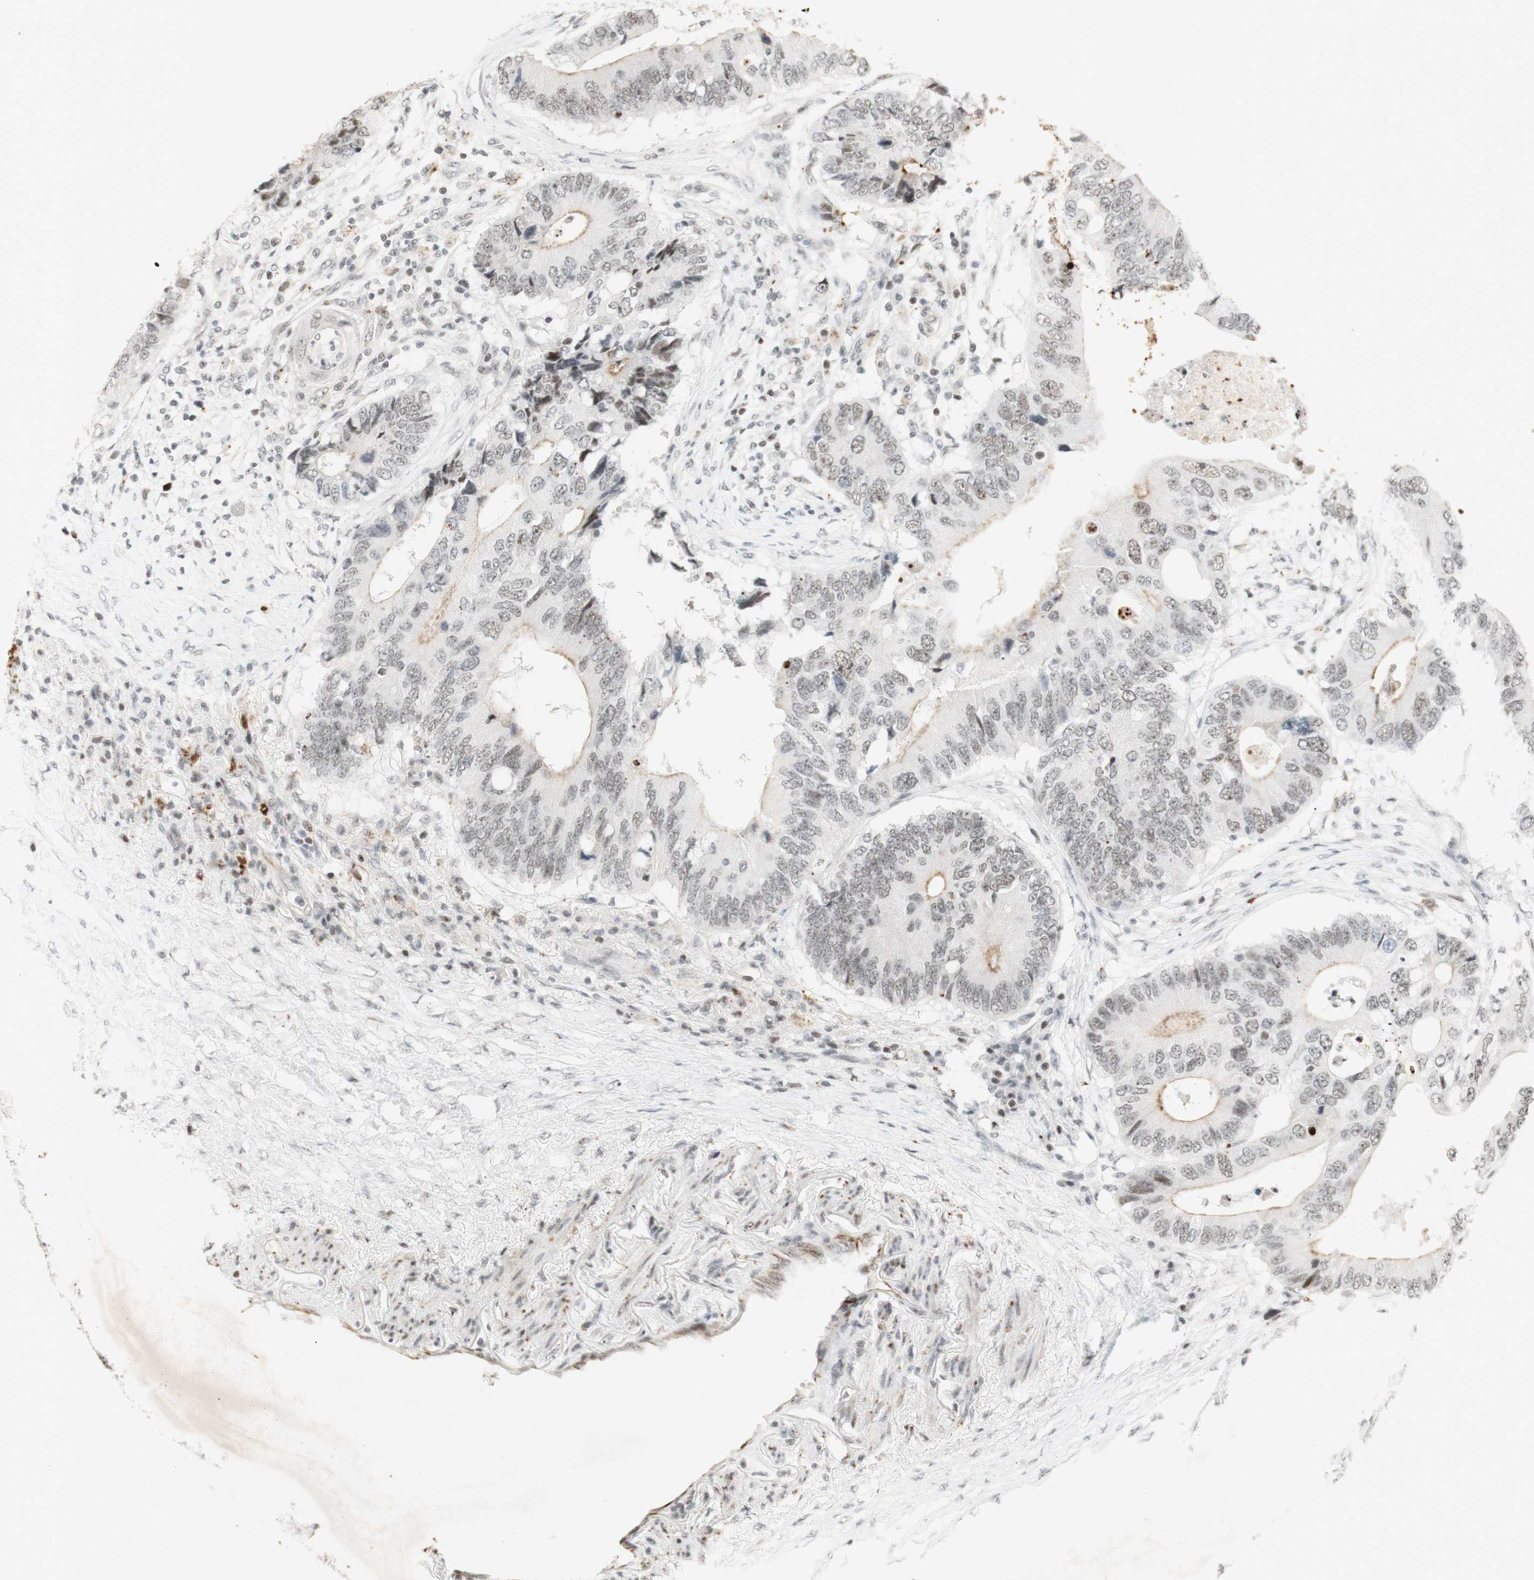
{"staining": {"intensity": "moderate", "quantity": ">75%", "location": "nuclear"}, "tissue": "colorectal cancer", "cell_type": "Tumor cells", "image_type": "cancer", "snomed": [{"axis": "morphology", "description": "Adenocarcinoma, NOS"}, {"axis": "topography", "description": "Colon"}], "caption": "Tumor cells exhibit moderate nuclear positivity in approximately >75% of cells in colorectal cancer (adenocarcinoma).", "gene": "IRF1", "patient": {"sex": "male", "age": 71}}